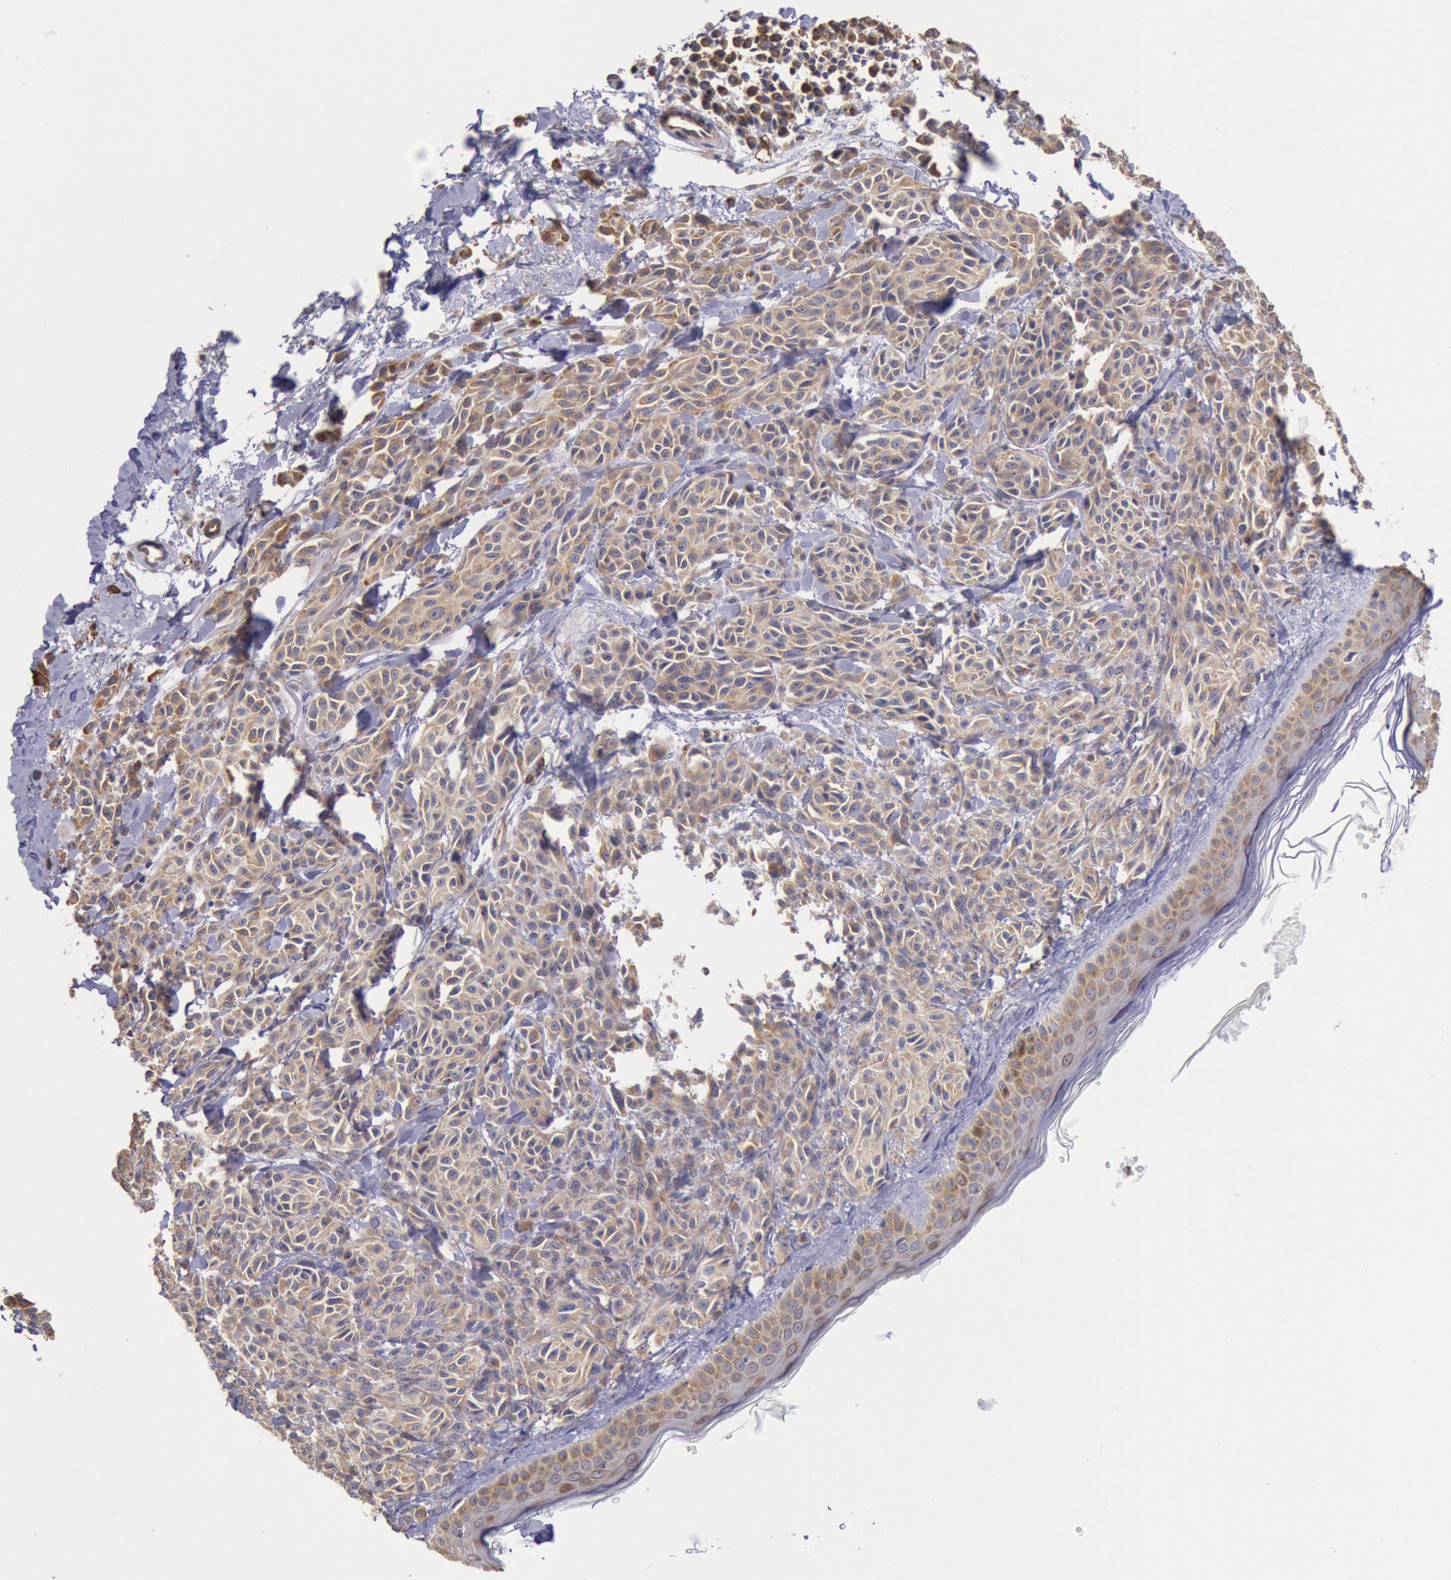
{"staining": {"intensity": "moderate", "quantity": ">75%", "location": "cytoplasmic/membranous"}, "tissue": "melanoma", "cell_type": "Tumor cells", "image_type": "cancer", "snomed": [{"axis": "morphology", "description": "Malignant melanoma, NOS"}, {"axis": "topography", "description": "Skin"}], "caption": "Protein expression analysis of human melanoma reveals moderate cytoplasmic/membranous expression in approximately >75% of tumor cells. The staining was performed using DAB, with brown indicating positive protein expression. Nuclei are stained blue with hematoxylin.", "gene": "DRG1", "patient": {"sex": "female", "age": 73}}